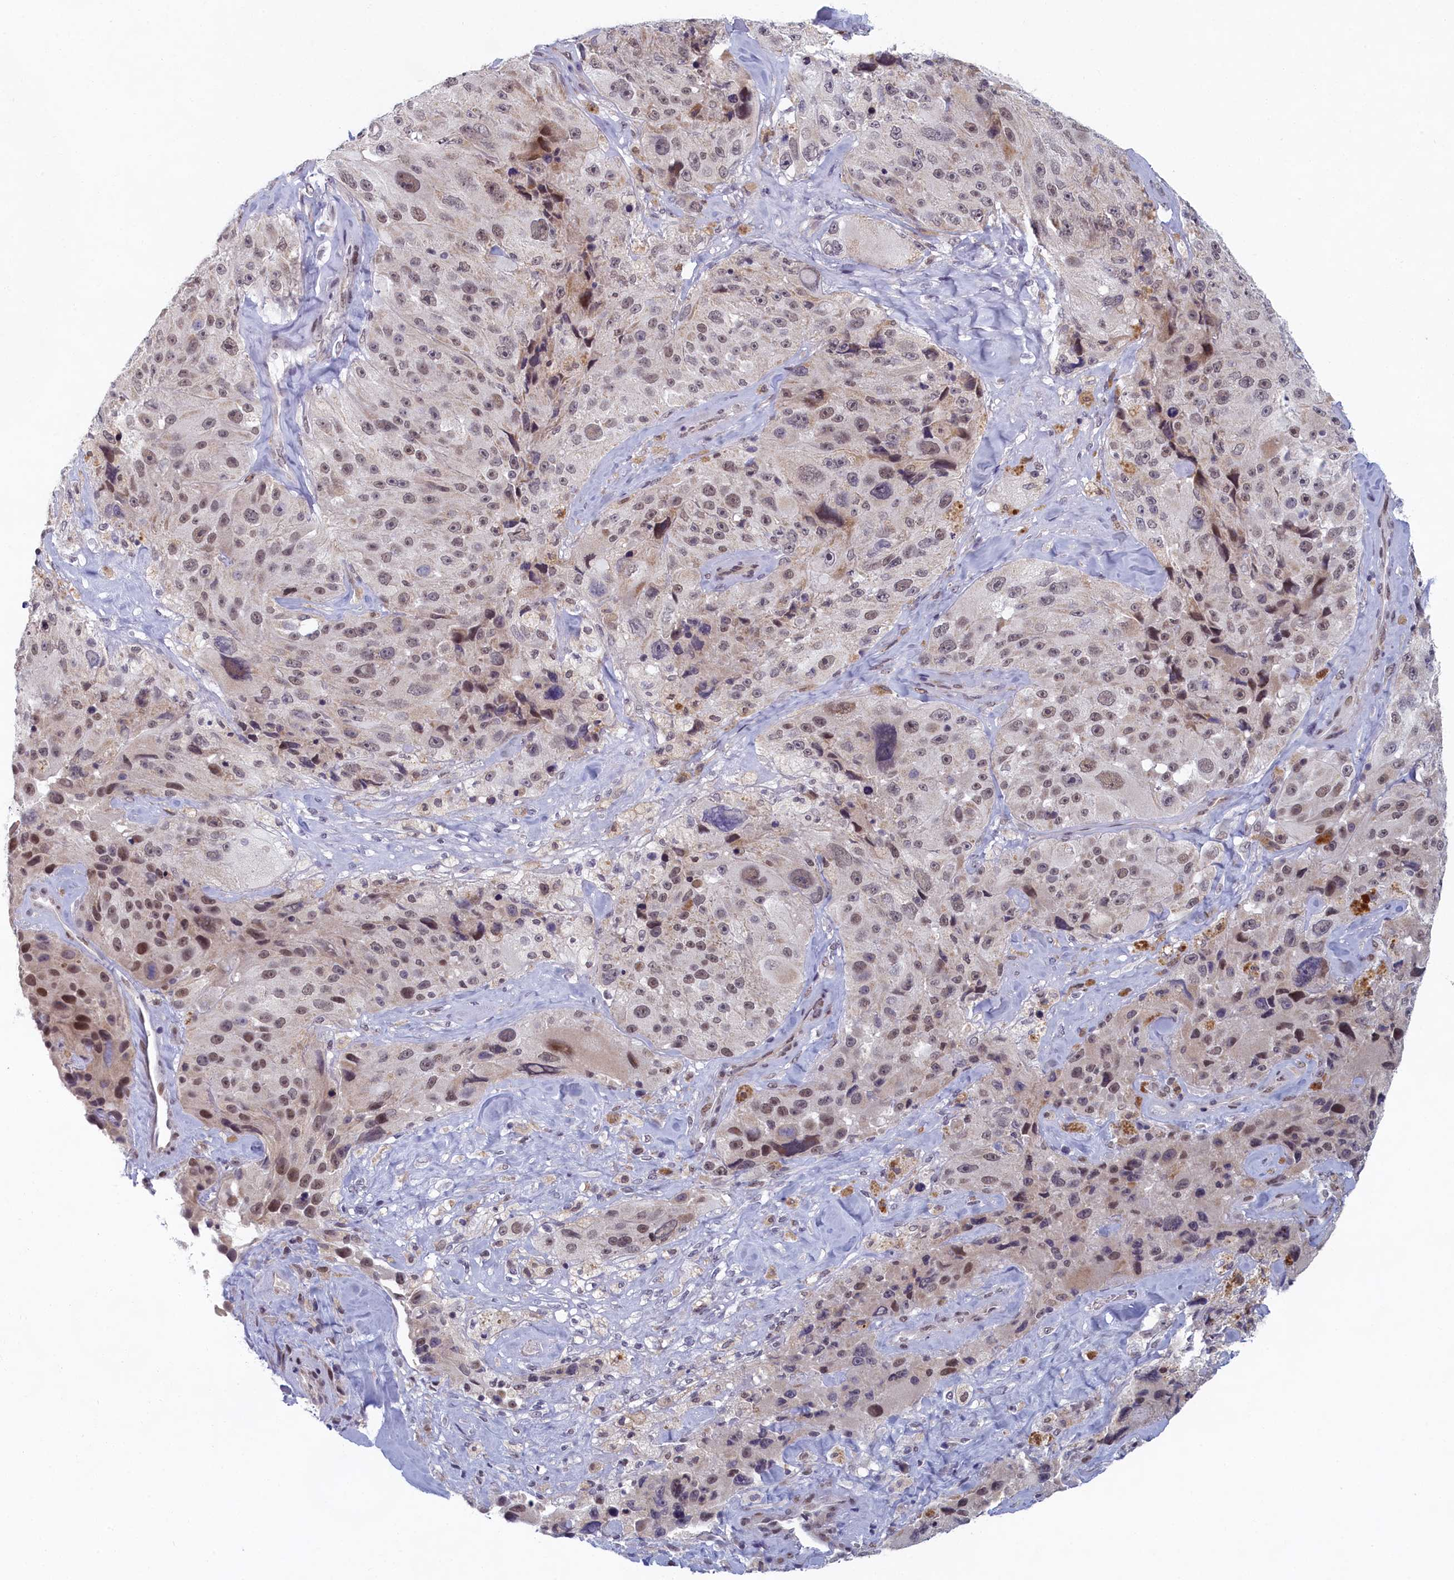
{"staining": {"intensity": "weak", "quantity": "<25%", "location": "nuclear"}, "tissue": "melanoma", "cell_type": "Tumor cells", "image_type": "cancer", "snomed": [{"axis": "morphology", "description": "Malignant melanoma, Metastatic site"}, {"axis": "topography", "description": "Lymph node"}], "caption": "Tumor cells are negative for brown protein staining in malignant melanoma (metastatic site).", "gene": "DNAJC17", "patient": {"sex": "male", "age": 62}}